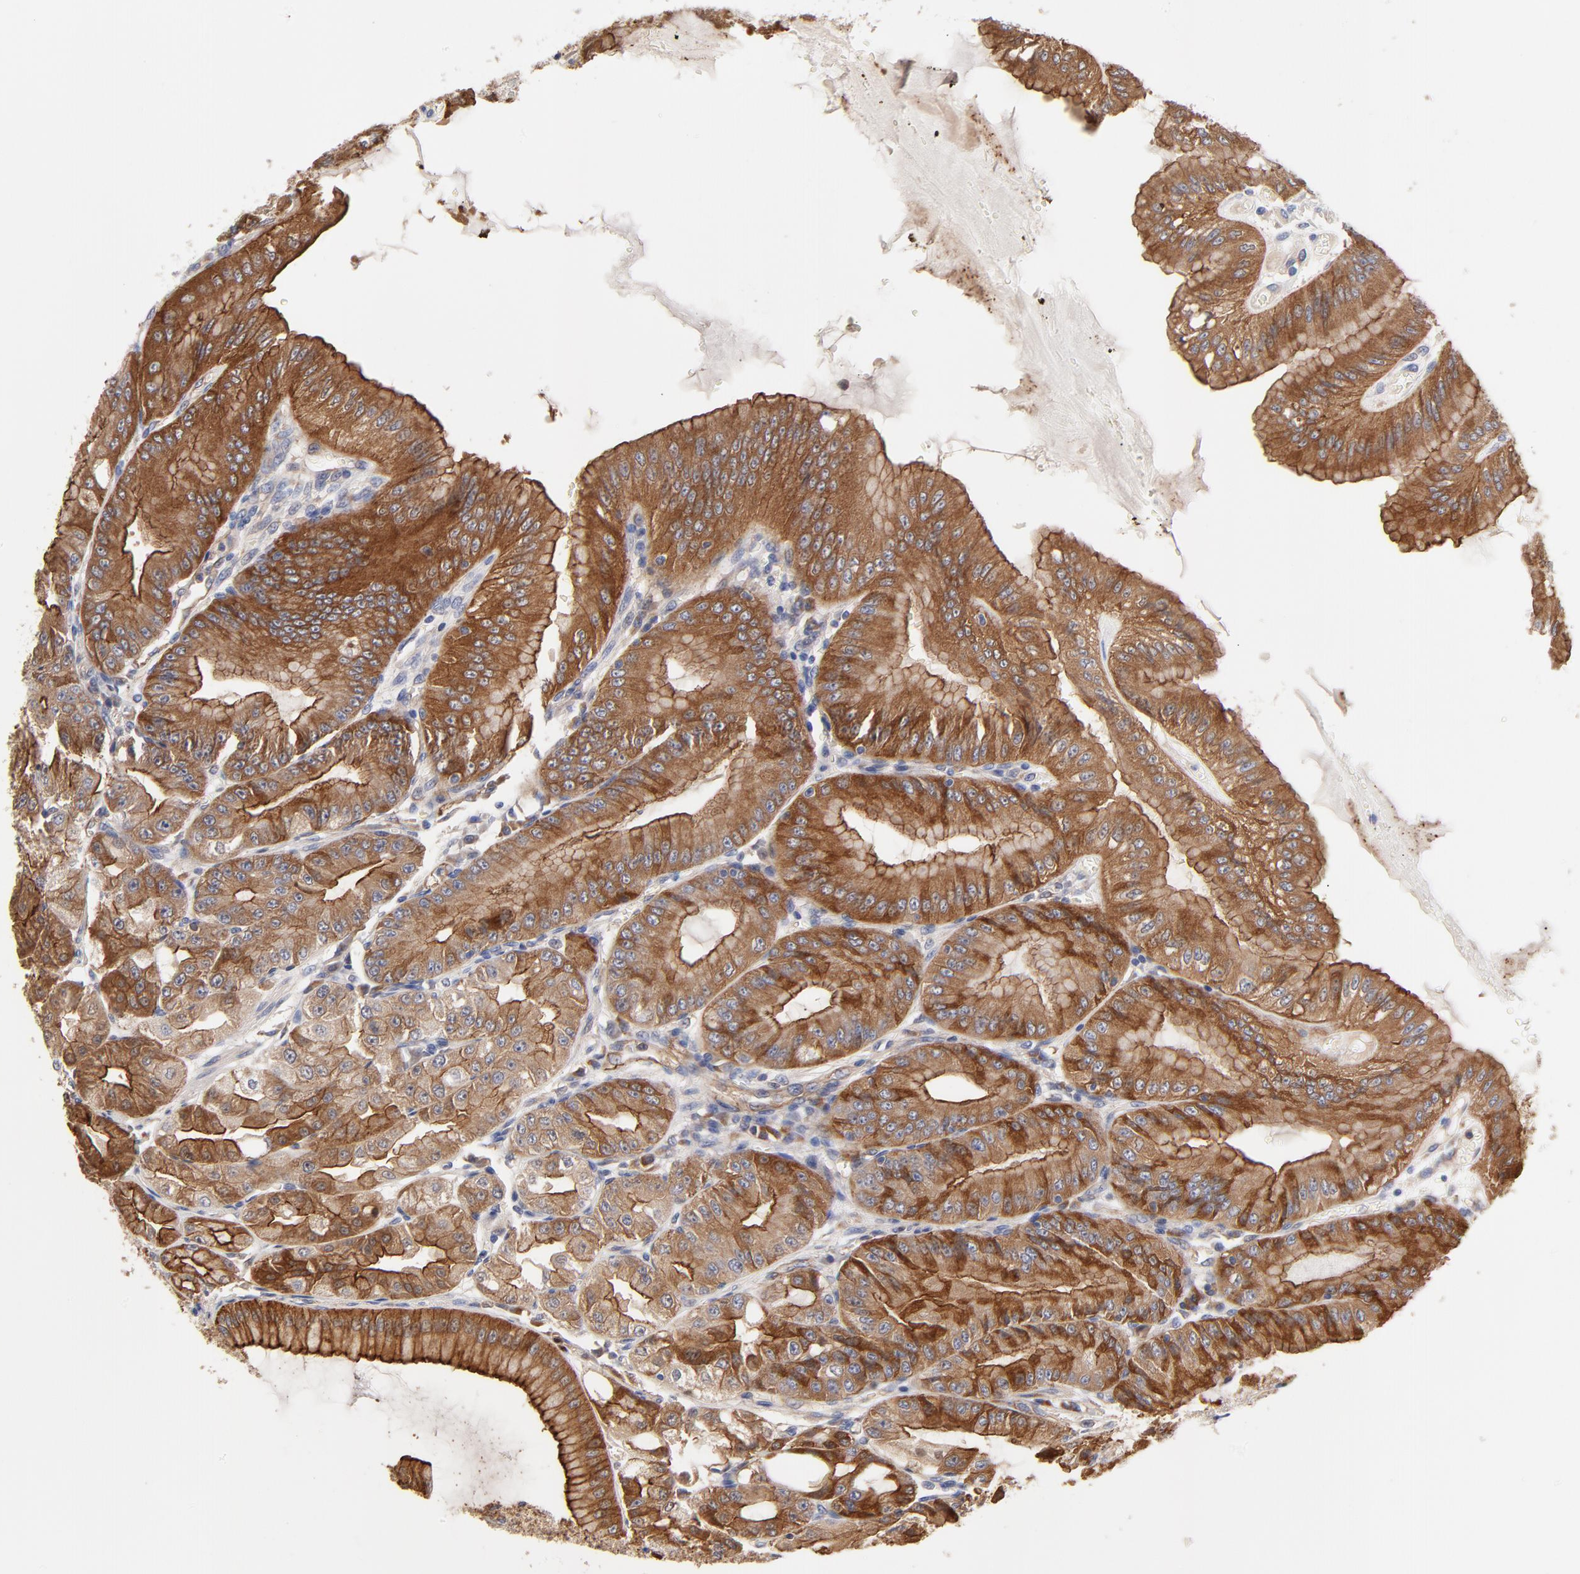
{"staining": {"intensity": "moderate", "quantity": ">75%", "location": "cytoplasmic/membranous"}, "tissue": "stomach", "cell_type": "Glandular cells", "image_type": "normal", "snomed": [{"axis": "morphology", "description": "Normal tissue, NOS"}, {"axis": "topography", "description": "Stomach, lower"}], "caption": "IHC histopathology image of unremarkable human stomach stained for a protein (brown), which displays medium levels of moderate cytoplasmic/membranous expression in about >75% of glandular cells.", "gene": "FBXL2", "patient": {"sex": "male", "age": 71}}